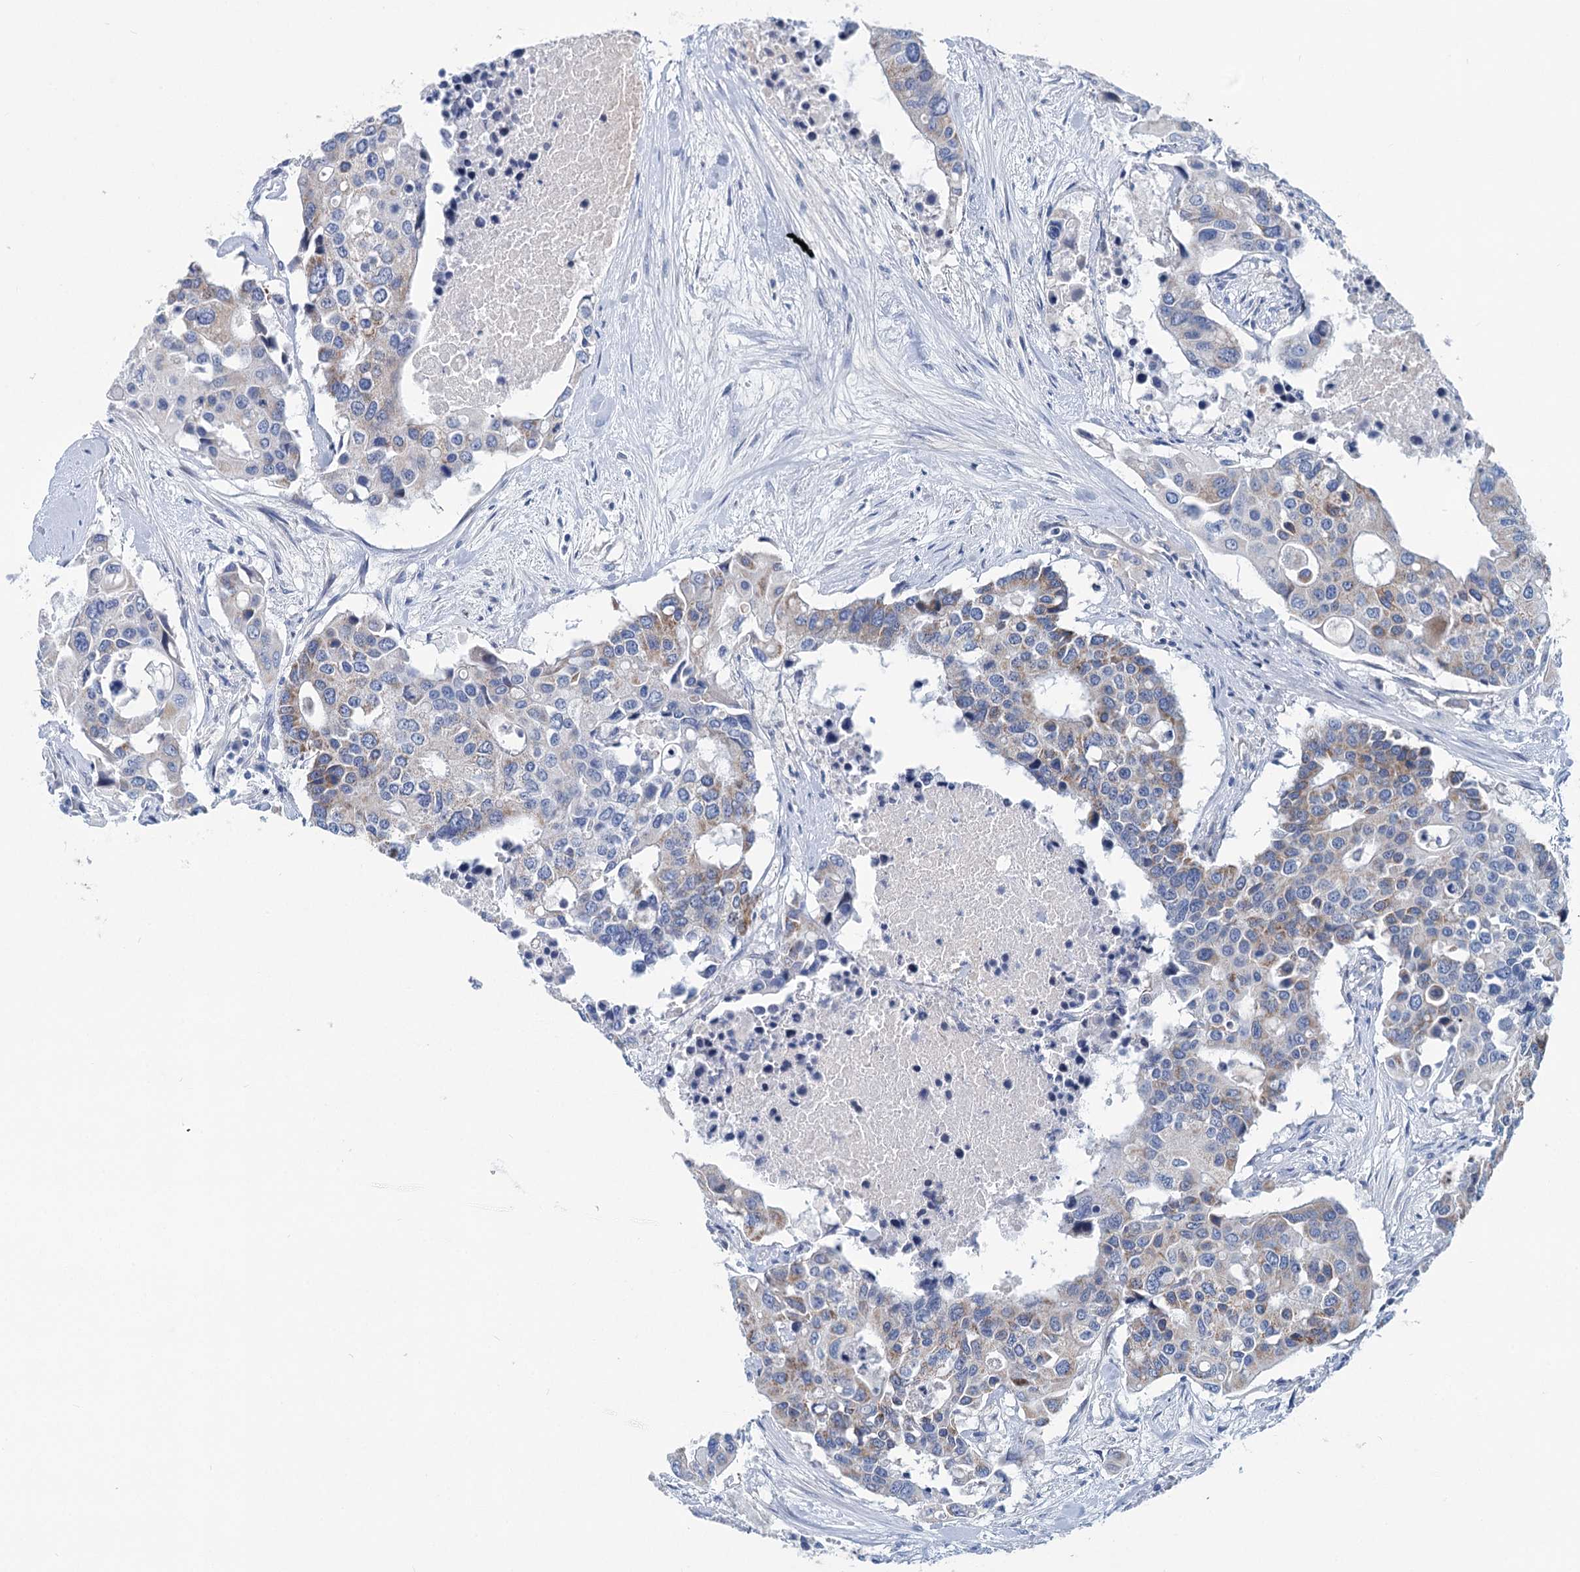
{"staining": {"intensity": "moderate", "quantity": "<25%", "location": "cytoplasmic/membranous"}, "tissue": "colorectal cancer", "cell_type": "Tumor cells", "image_type": "cancer", "snomed": [{"axis": "morphology", "description": "Adenocarcinoma, NOS"}, {"axis": "topography", "description": "Colon"}], "caption": "Colorectal cancer tissue demonstrates moderate cytoplasmic/membranous positivity in about <25% of tumor cells", "gene": "CHDH", "patient": {"sex": "male", "age": 77}}